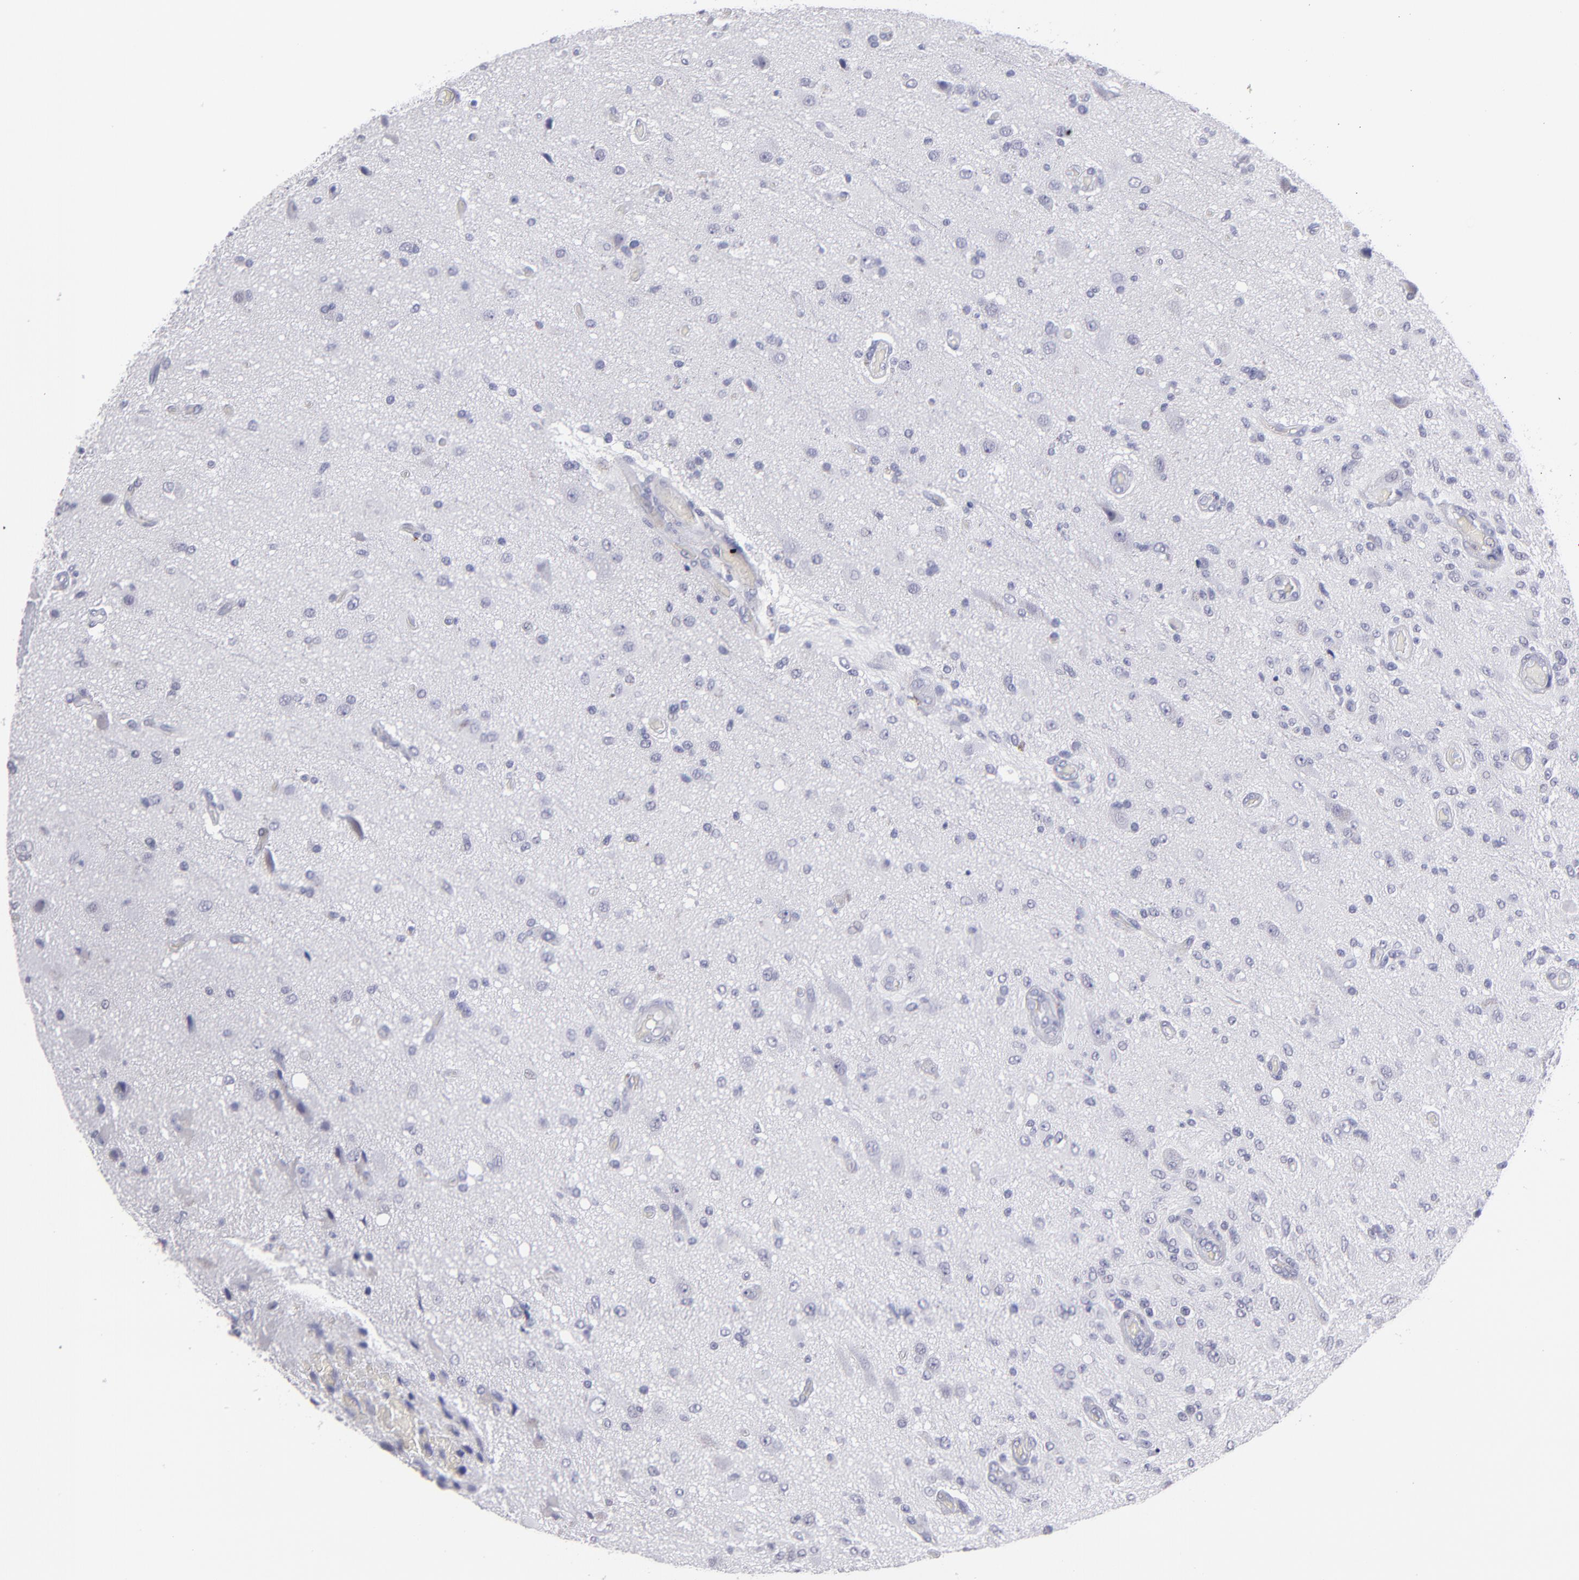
{"staining": {"intensity": "negative", "quantity": "none", "location": "none"}, "tissue": "glioma", "cell_type": "Tumor cells", "image_type": "cancer", "snomed": [{"axis": "morphology", "description": "Normal tissue, NOS"}, {"axis": "morphology", "description": "Glioma, malignant, High grade"}, {"axis": "topography", "description": "Cerebral cortex"}], "caption": "This is a image of IHC staining of malignant glioma (high-grade), which shows no staining in tumor cells.", "gene": "ALDOB", "patient": {"sex": "male", "age": 77}}